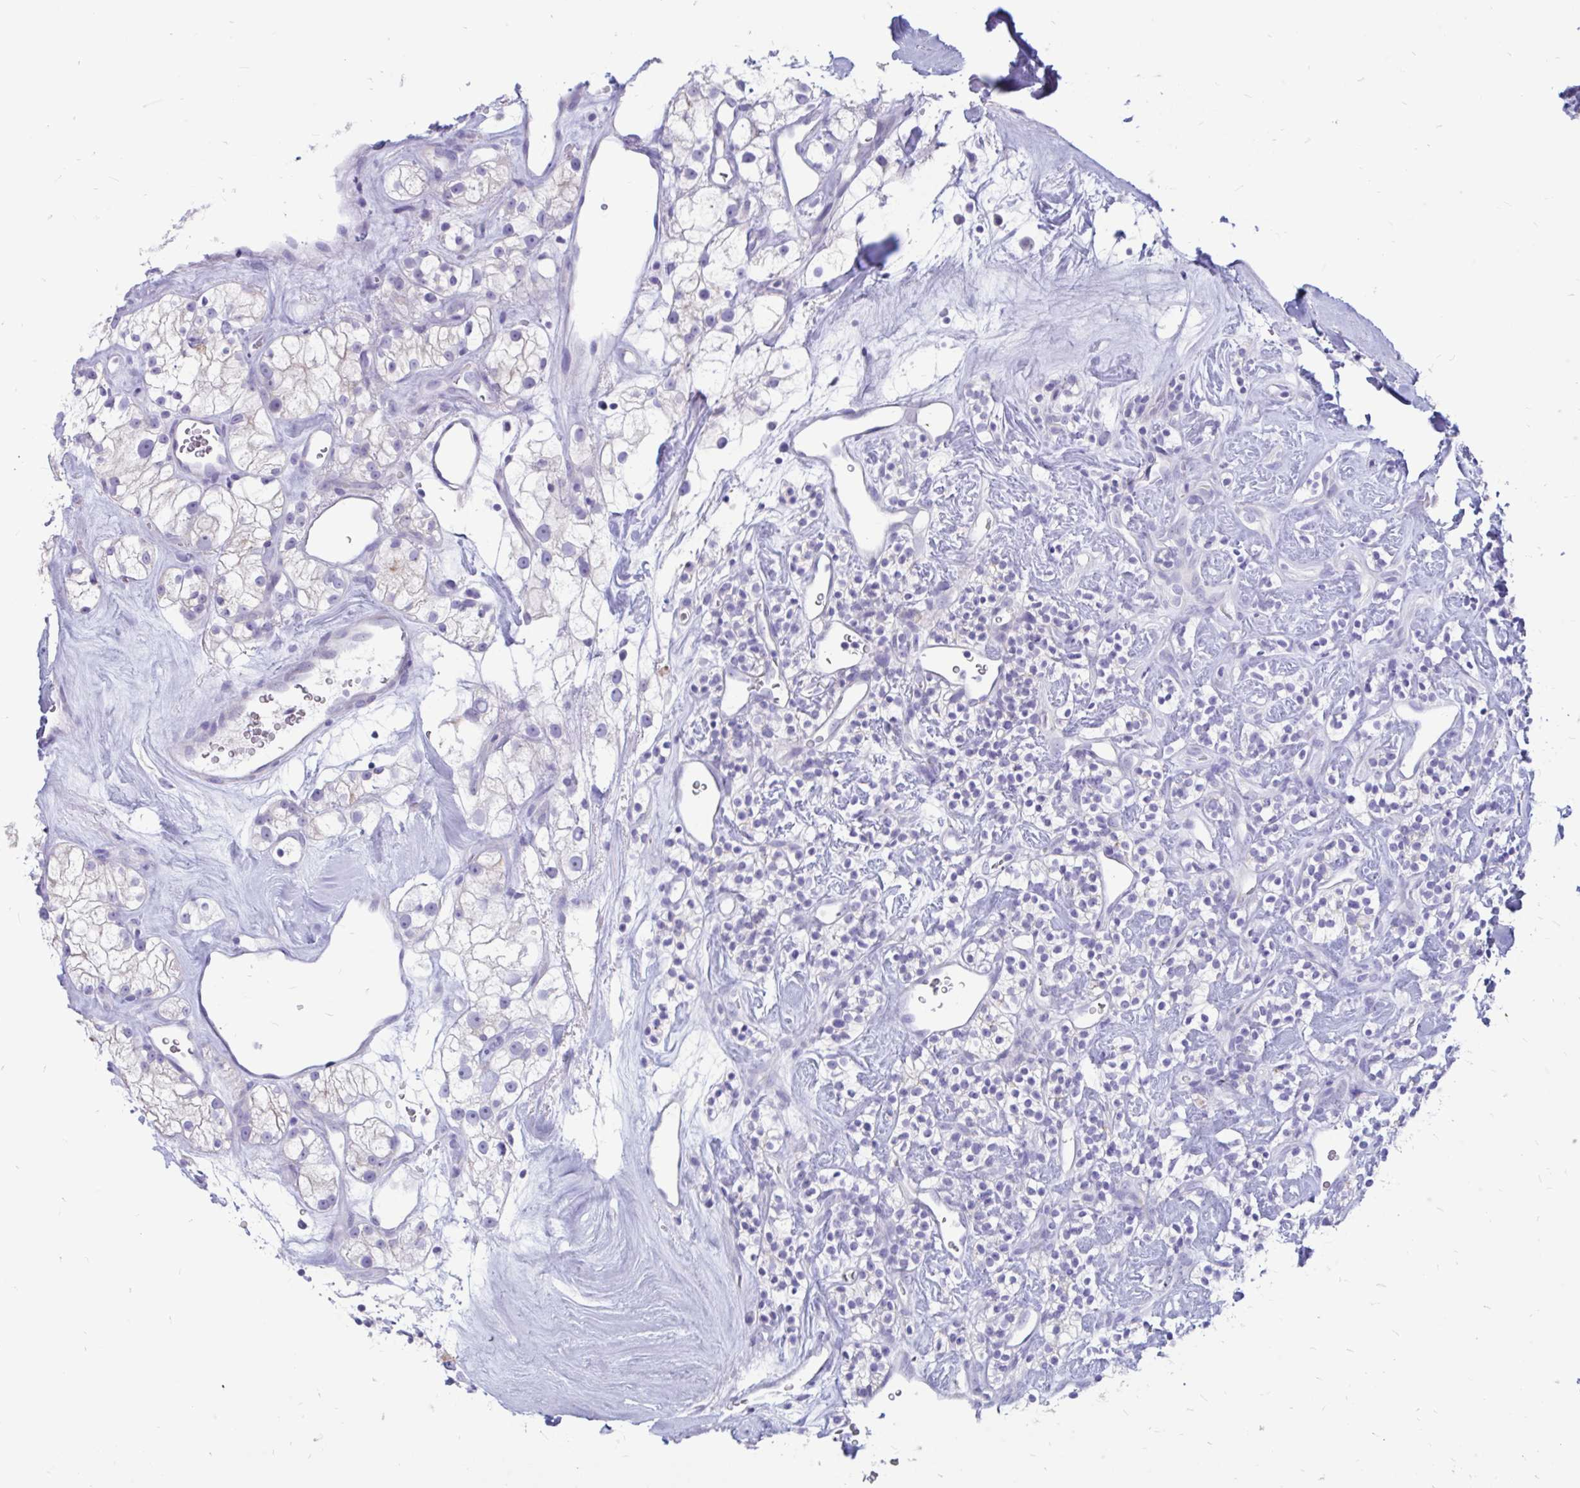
{"staining": {"intensity": "negative", "quantity": "none", "location": "none"}, "tissue": "renal cancer", "cell_type": "Tumor cells", "image_type": "cancer", "snomed": [{"axis": "morphology", "description": "Adenocarcinoma, NOS"}, {"axis": "topography", "description": "Kidney"}], "caption": "High power microscopy histopathology image of an immunohistochemistry image of adenocarcinoma (renal), revealing no significant expression in tumor cells. (DAB immunohistochemistry with hematoxylin counter stain).", "gene": "IGSF5", "patient": {"sex": "male", "age": 77}}